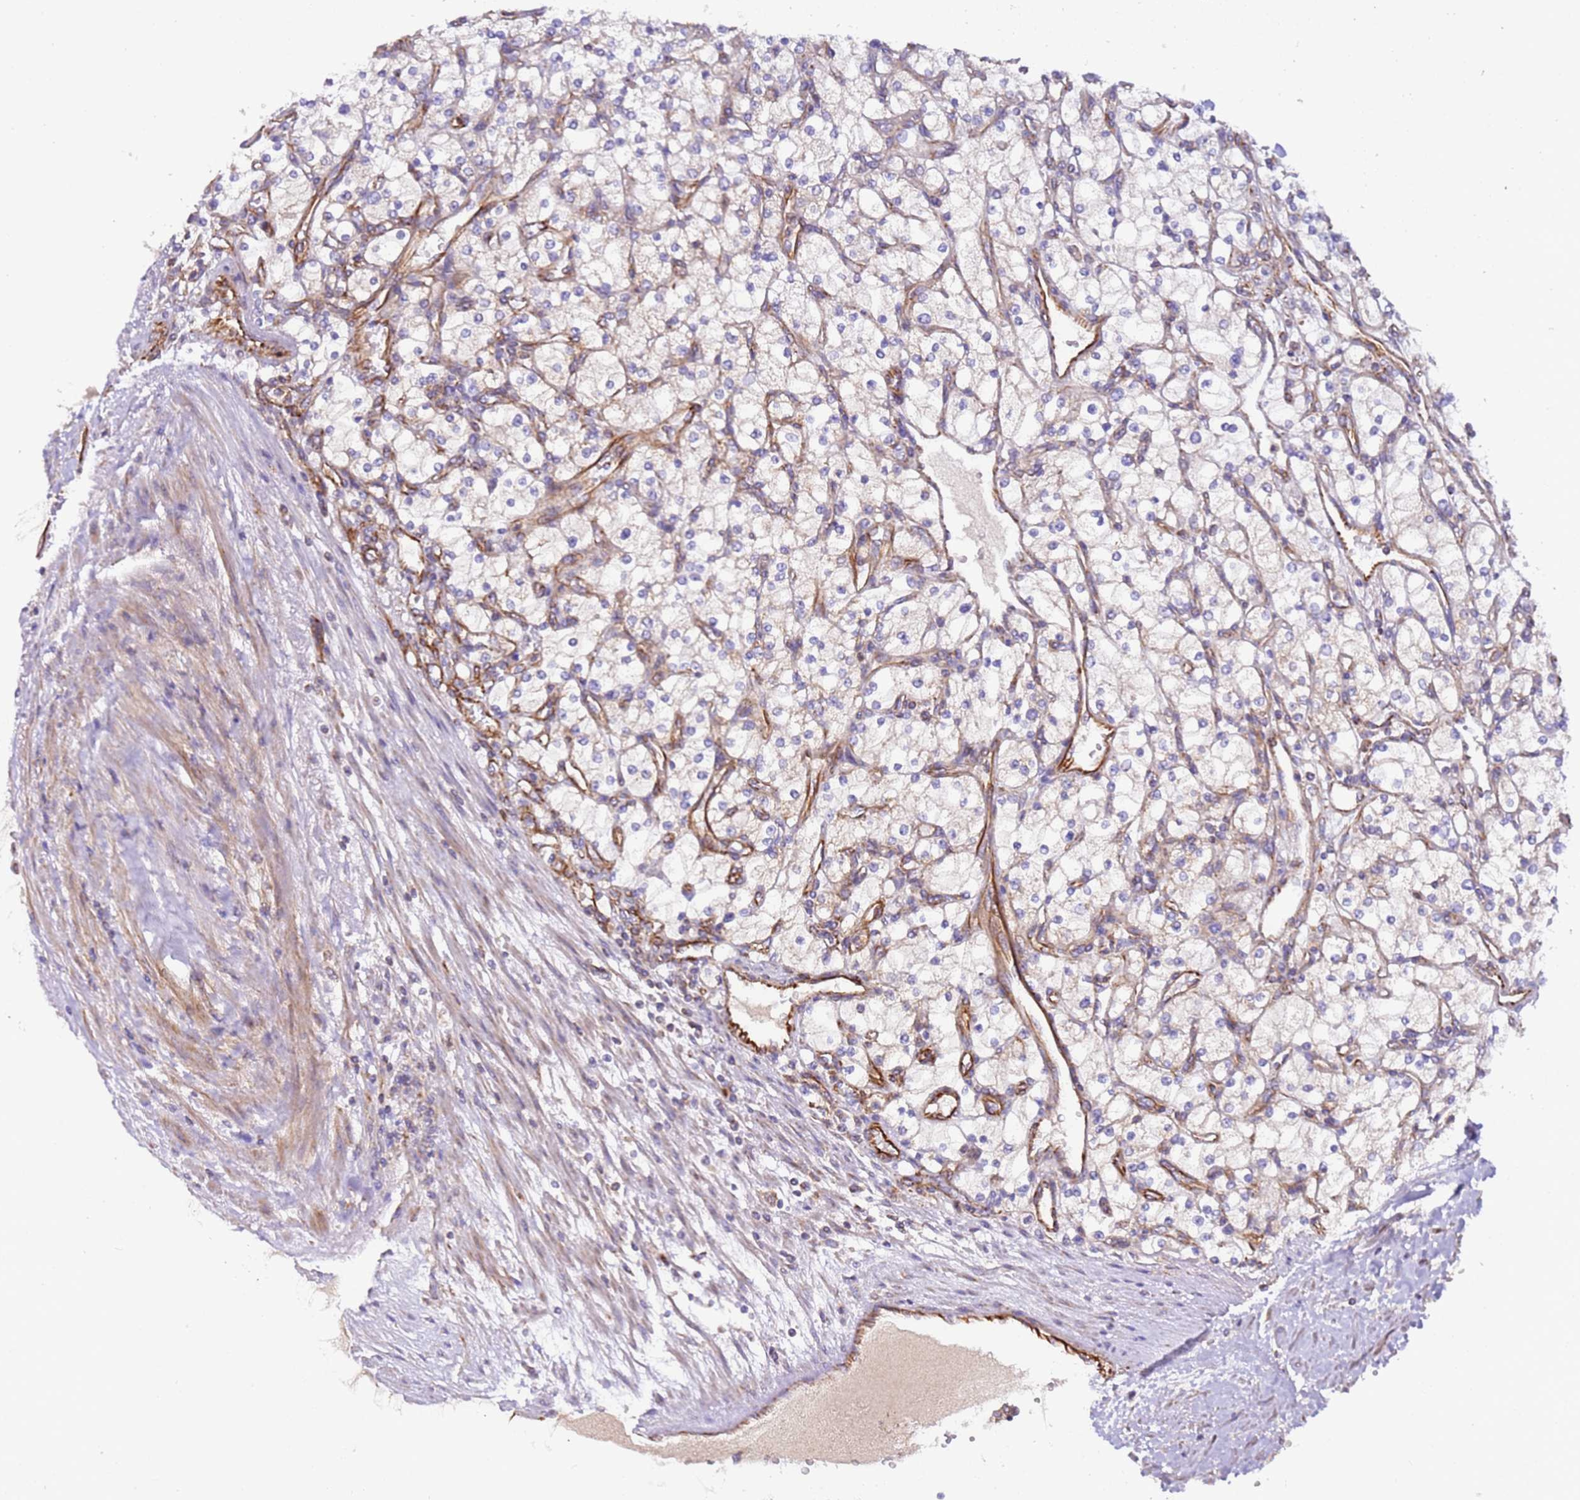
{"staining": {"intensity": "weak", "quantity": "<25%", "location": "cytoplasmic/membranous"}, "tissue": "renal cancer", "cell_type": "Tumor cells", "image_type": "cancer", "snomed": [{"axis": "morphology", "description": "Adenocarcinoma, NOS"}, {"axis": "topography", "description": "Kidney"}], "caption": "IHC image of neoplastic tissue: human renal cancer stained with DAB (3,3'-diaminobenzidine) demonstrates no significant protein expression in tumor cells.", "gene": "MRPL20", "patient": {"sex": "male", "age": 80}}